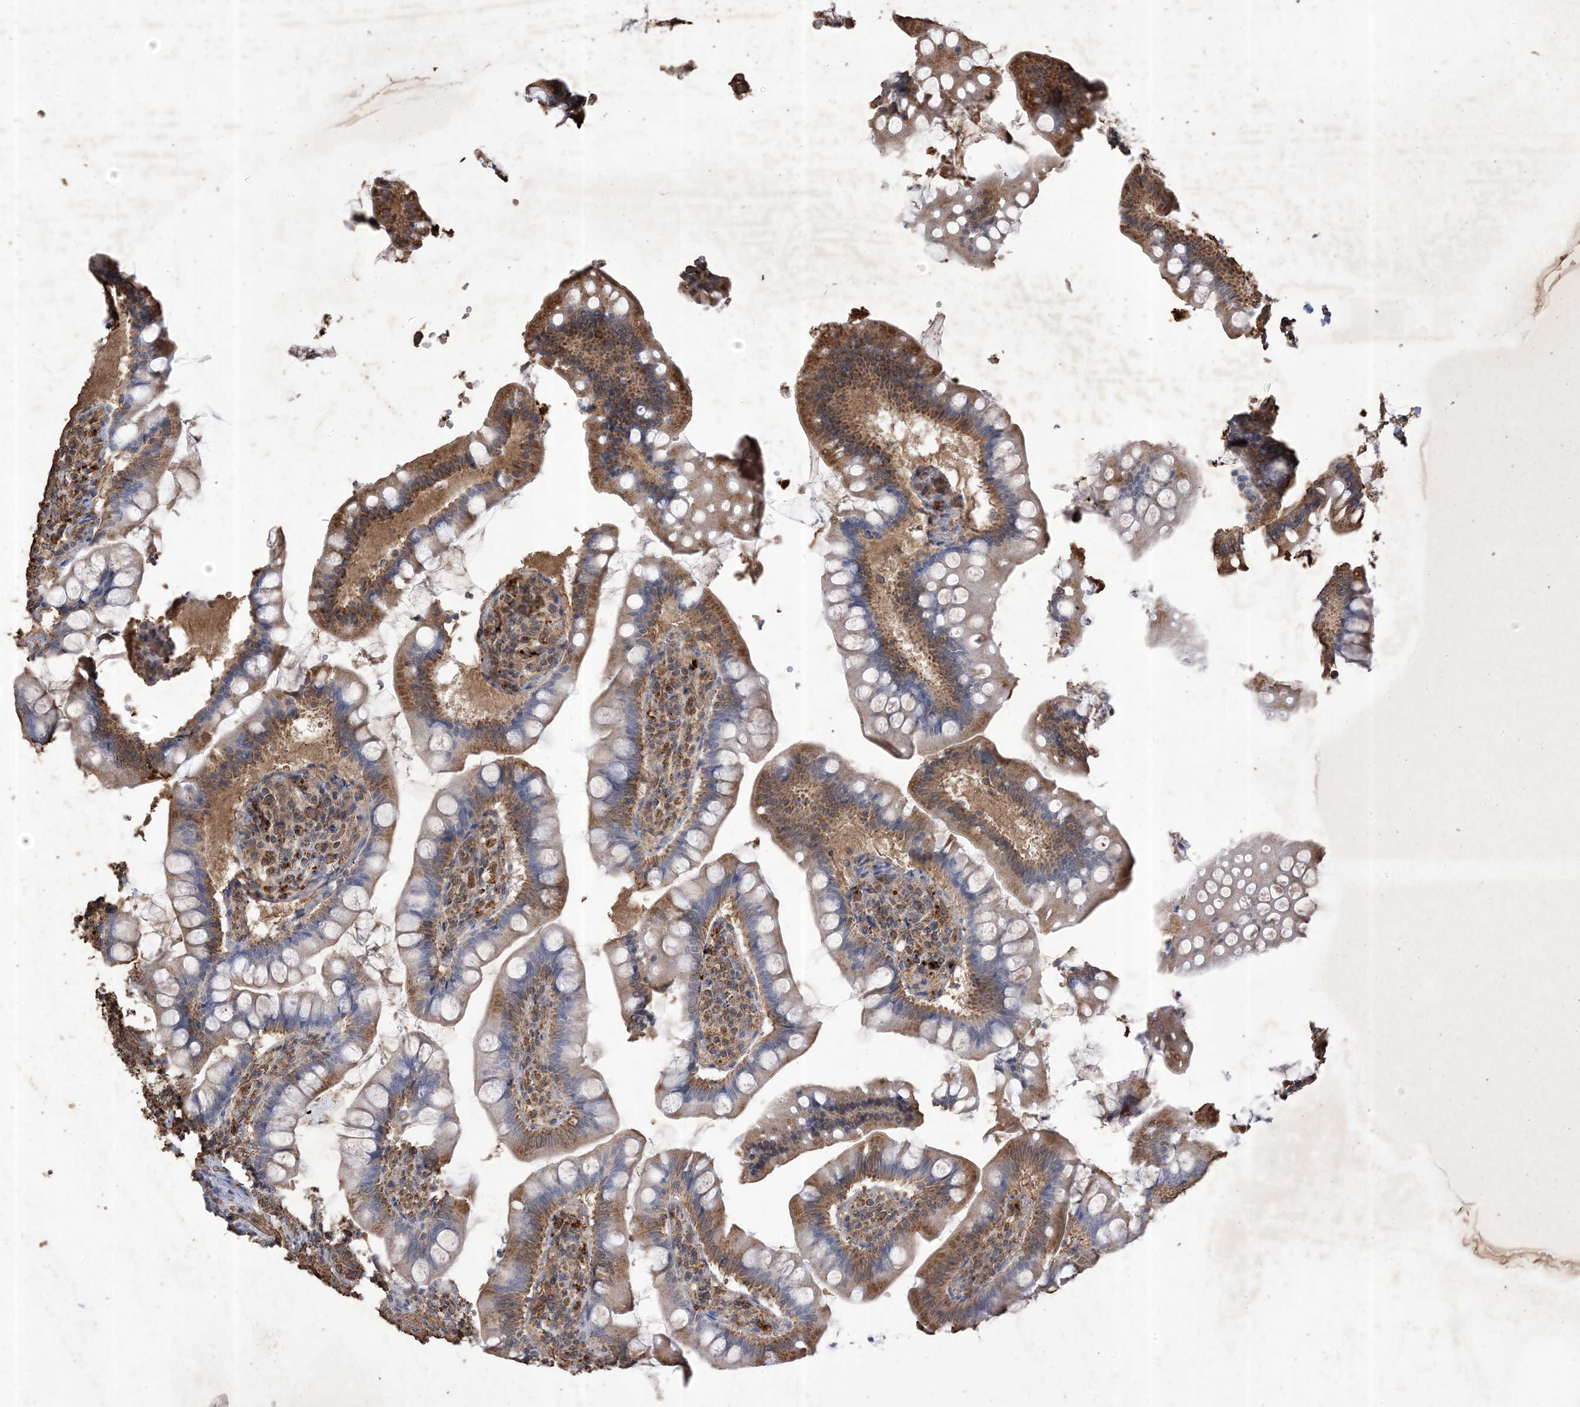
{"staining": {"intensity": "moderate", "quantity": ">75%", "location": "cytoplasmic/membranous"}, "tissue": "small intestine", "cell_type": "Glandular cells", "image_type": "normal", "snomed": [{"axis": "morphology", "description": "Normal tissue, NOS"}, {"axis": "topography", "description": "Small intestine"}], "caption": "Immunohistochemistry (IHC) of benign small intestine demonstrates medium levels of moderate cytoplasmic/membranous staining in approximately >75% of glandular cells.", "gene": "HPS4", "patient": {"sex": "male", "age": 7}}